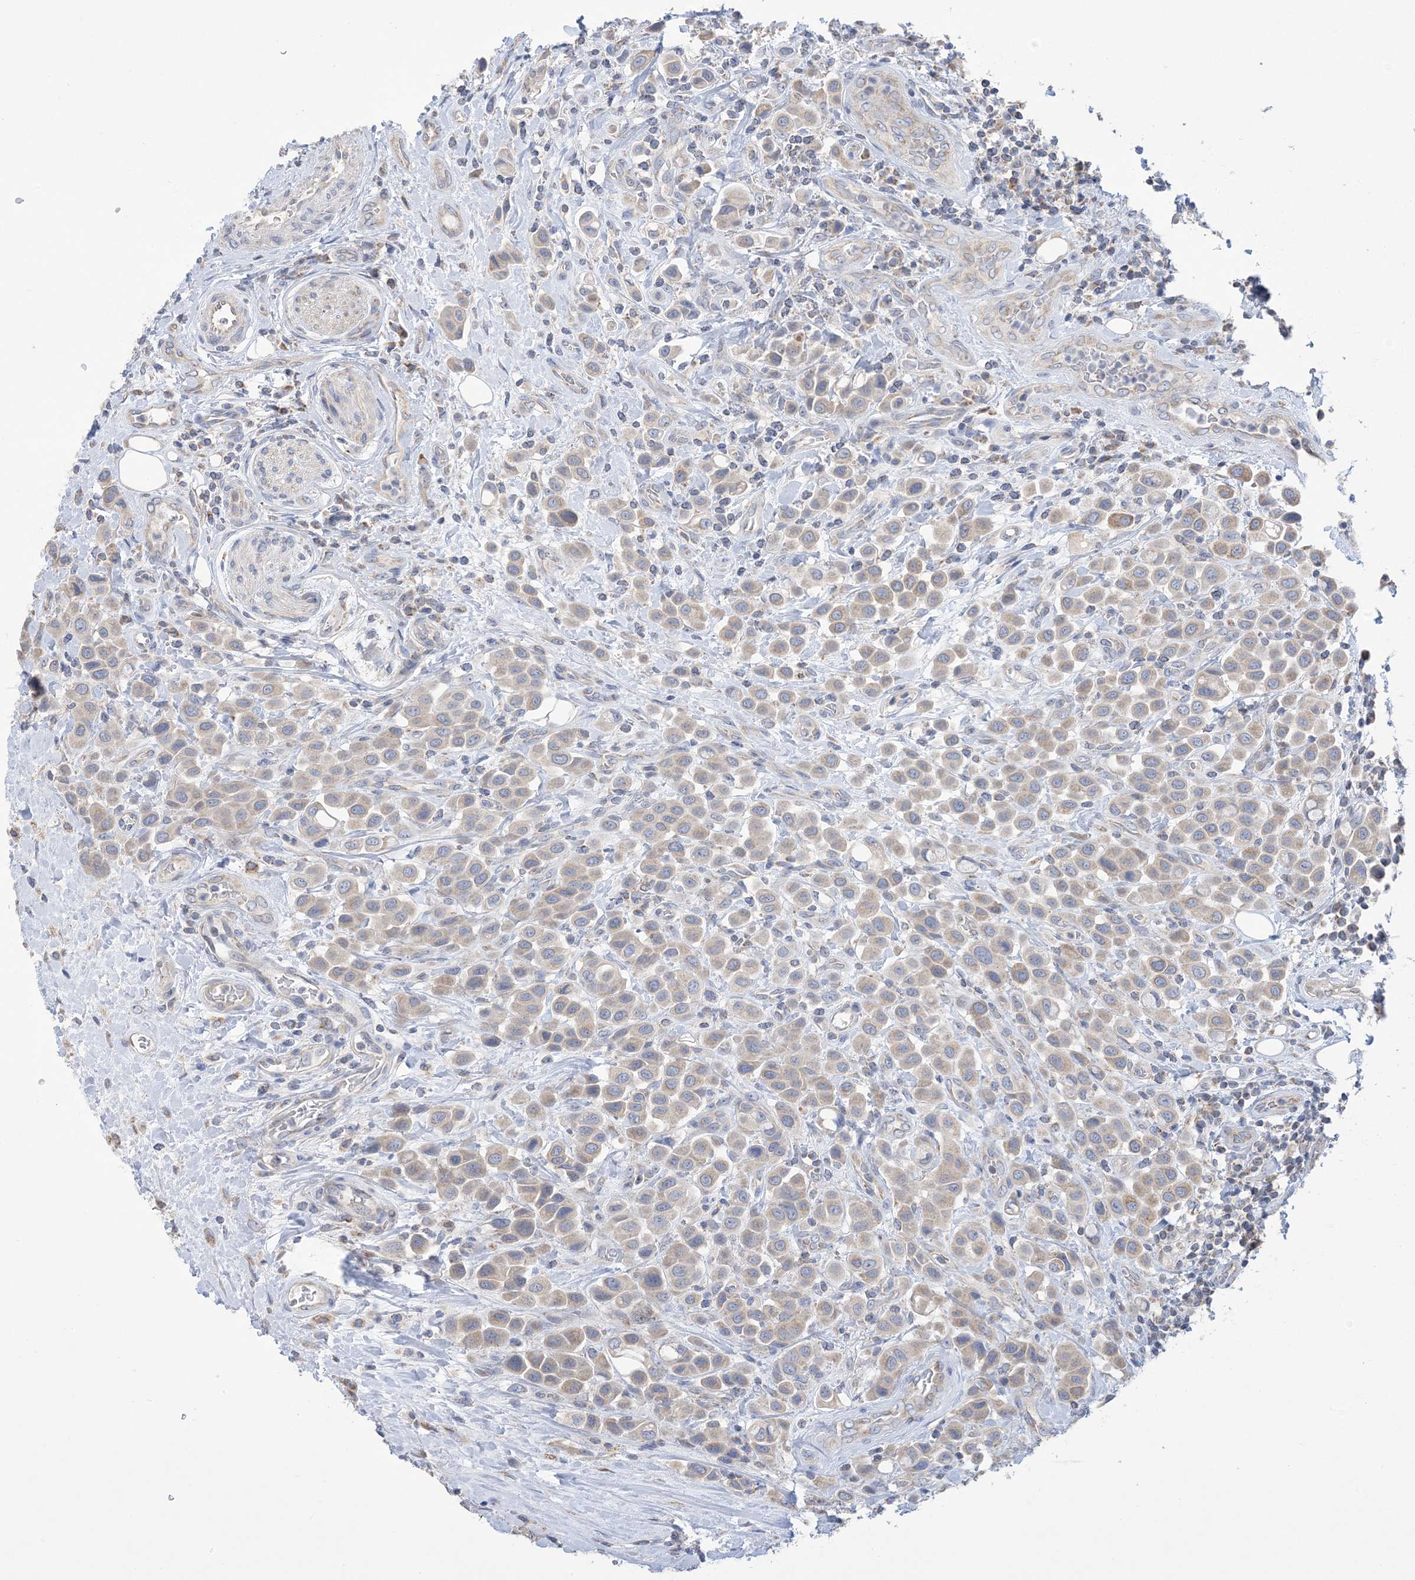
{"staining": {"intensity": "negative", "quantity": "none", "location": "none"}, "tissue": "urothelial cancer", "cell_type": "Tumor cells", "image_type": "cancer", "snomed": [{"axis": "morphology", "description": "Urothelial carcinoma, High grade"}, {"axis": "topography", "description": "Urinary bladder"}], "caption": "Immunohistochemistry (IHC) histopathology image of human urothelial cancer stained for a protein (brown), which reveals no positivity in tumor cells.", "gene": "CLEC16A", "patient": {"sex": "male", "age": 50}}